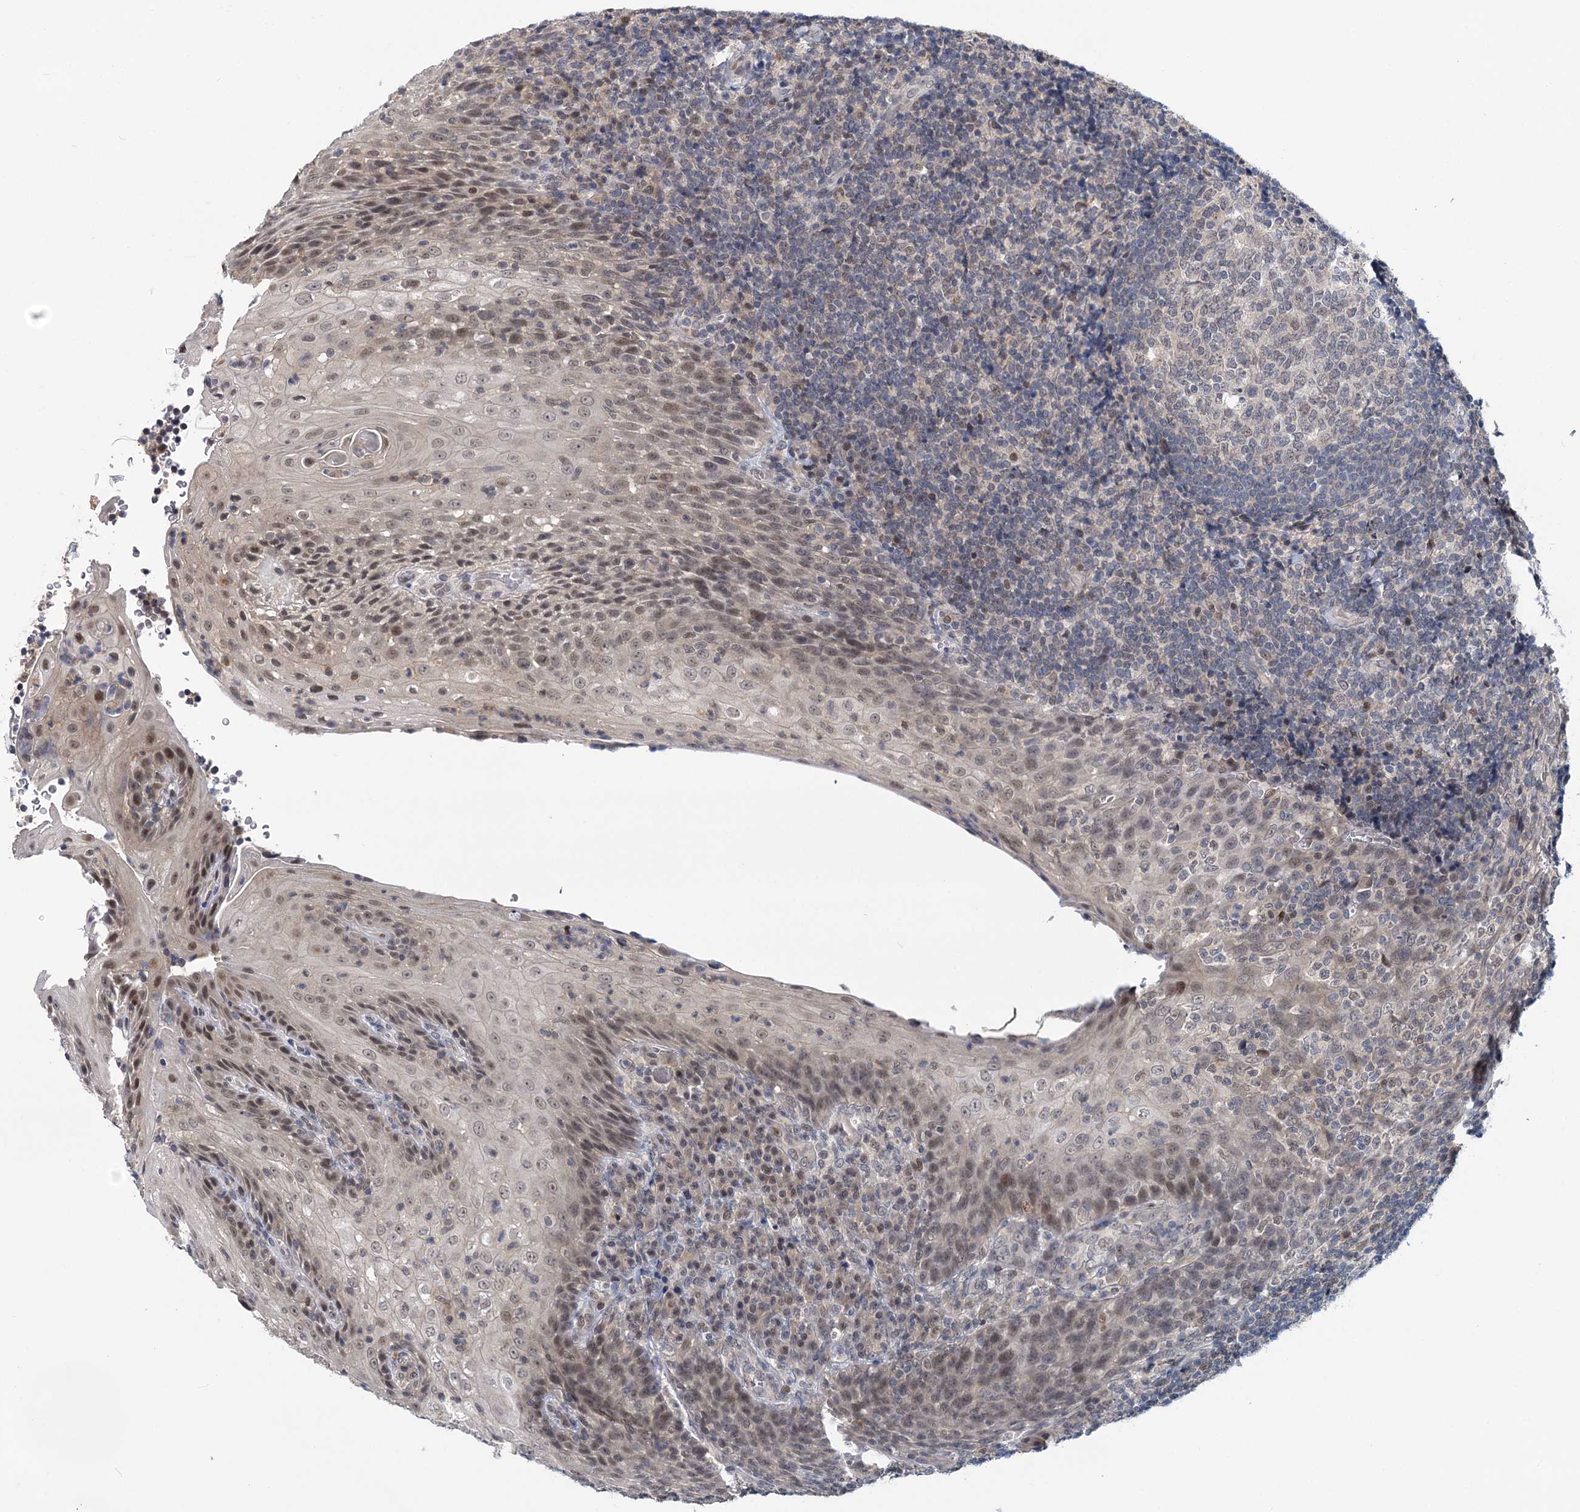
{"staining": {"intensity": "negative", "quantity": "none", "location": "none"}, "tissue": "tonsil", "cell_type": "Germinal center cells", "image_type": "normal", "snomed": [{"axis": "morphology", "description": "Normal tissue, NOS"}, {"axis": "topography", "description": "Tonsil"}], "caption": "This is a histopathology image of IHC staining of normal tonsil, which shows no positivity in germinal center cells. The staining was performed using DAB (3,3'-diaminobenzidine) to visualize the protein expression in brown, while the nuclei were stained in blue with hematoxylin (Magnification: 20x).", "gene": "HYCC2", "patient": {"sex": "male", "age": 37}}